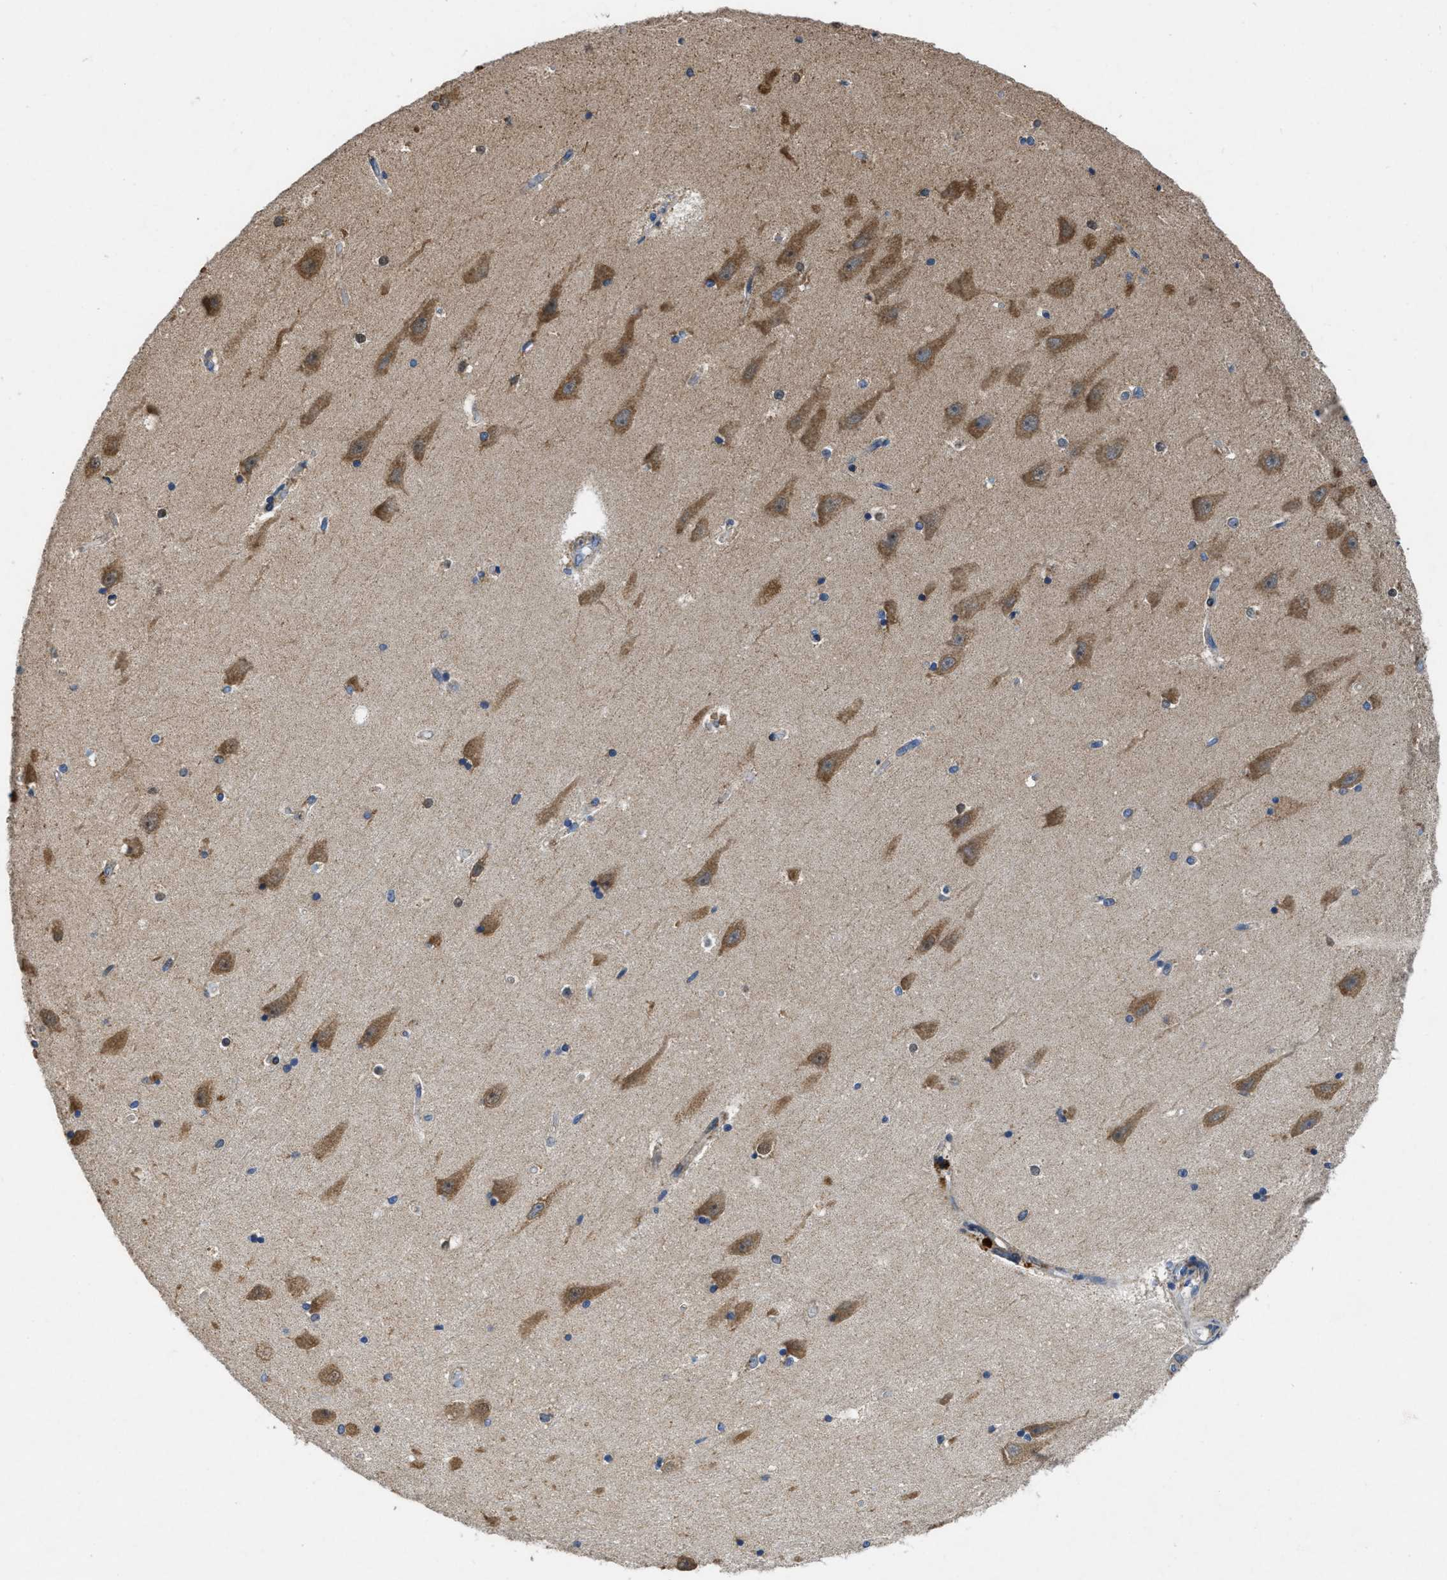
{"staining": {"intensity": "moderate", "quantity": "<25%", "location": "cytoplasmic/membranous"}, "tissue": "hippocampus", "cell_type": "Glial cells", "image_type": "normal", "snomed": [{"axis": "morphology", "description": "Normal tissue, NOS"}, {"axis": "topography", "description": "Hippocampus"}], "caption": "The image demonstrates staining of benign hippocampus, revealing moderate cytoplasmic/membranous protein positivity (brown color) within glial cells.", "gene": "TMEM150A", "patient": {"sex": "male", "age": 45}}